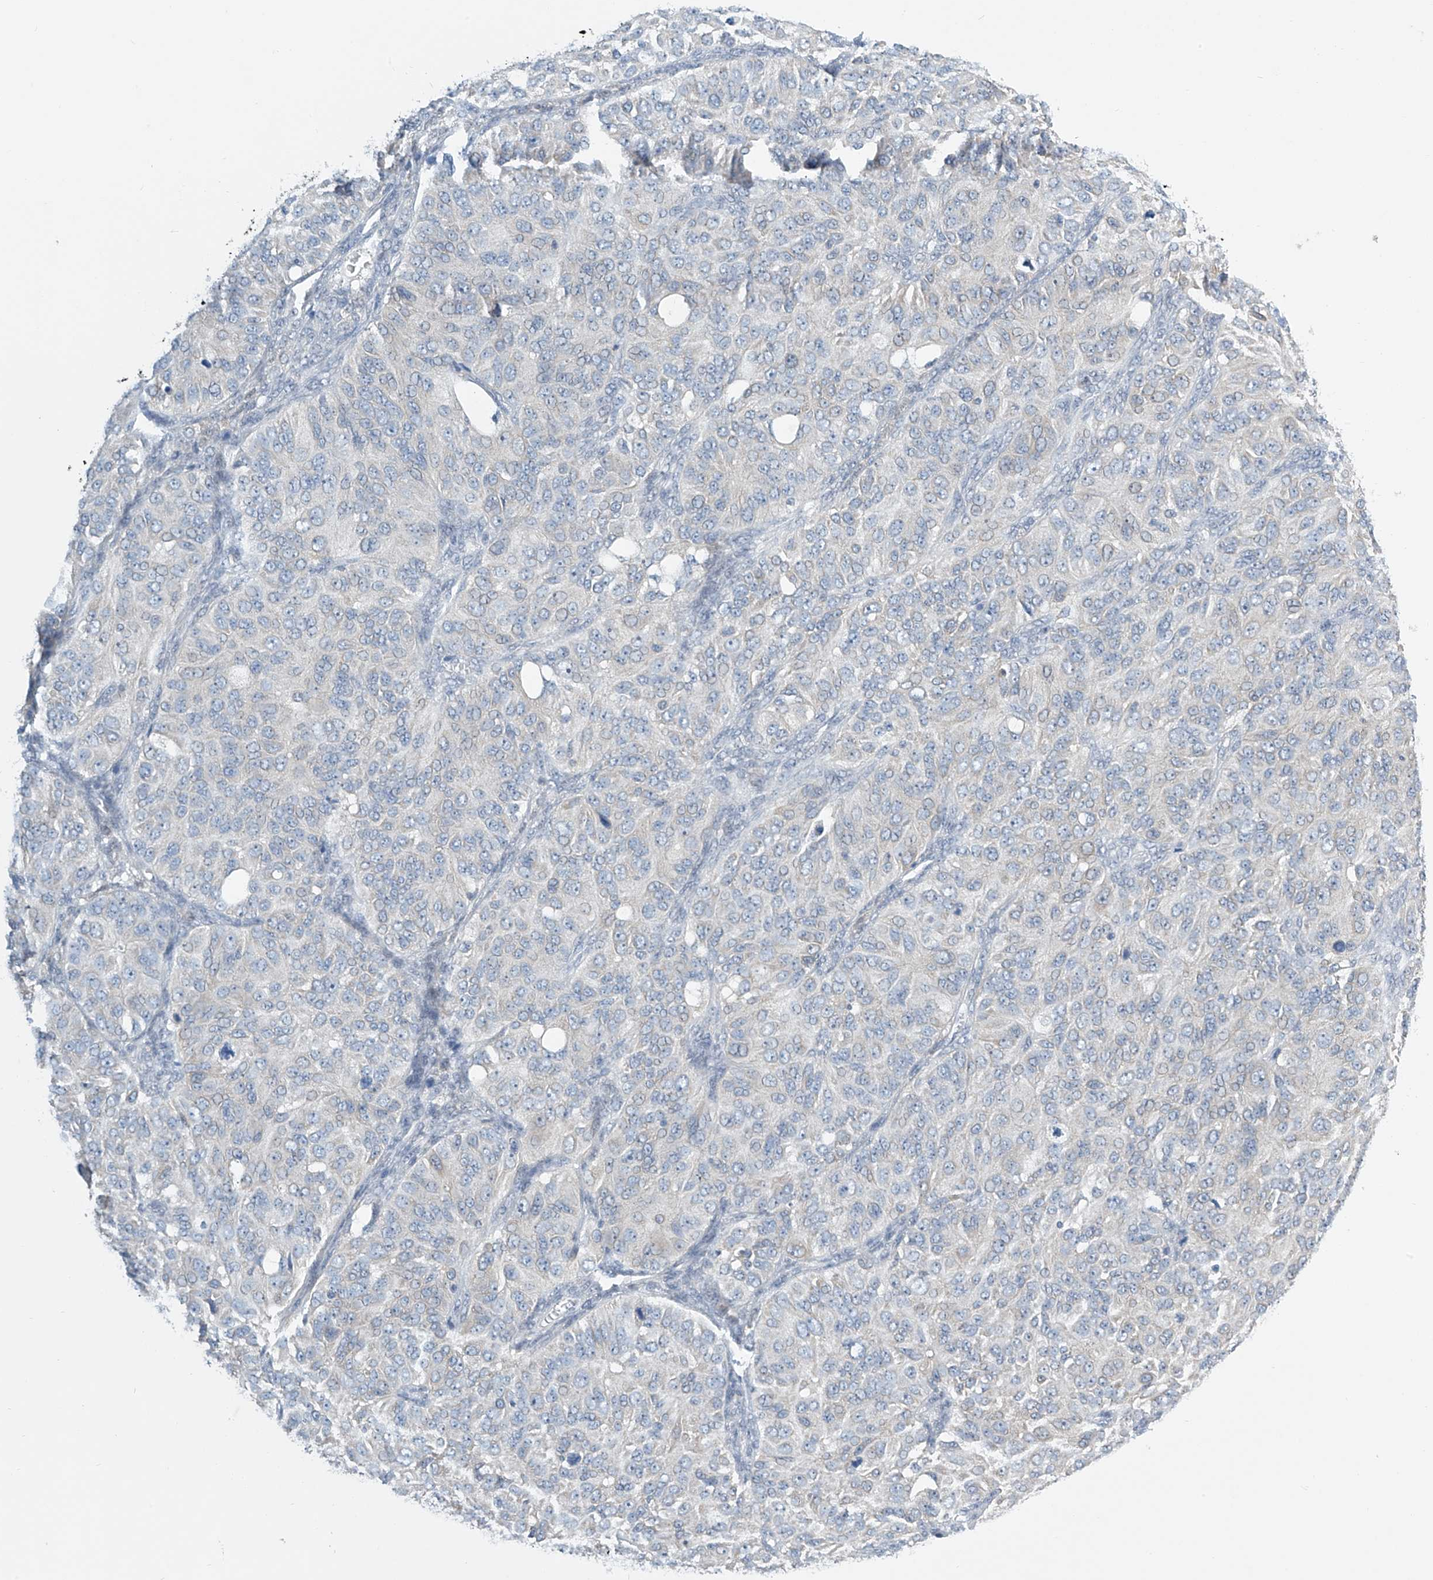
{"staining": {"intensity": "negative", "quantity": "none", "location": "none"}, "tissue": "ovarian cancer", "cell_type": "Tumor cells", "image_type": "cancer", "snomed": [{"axis": "morphology", "description": "Carcinoma, endometroid"}, {"axis": "topography", "description": "Ovary"}], "caption": "Human ovarian cancer stained for a protein using immunohistochemistry (IHC) displays no expression in tumor cells.", "gene": "APLF", "patient": {"sex": "female", "age": 51}}